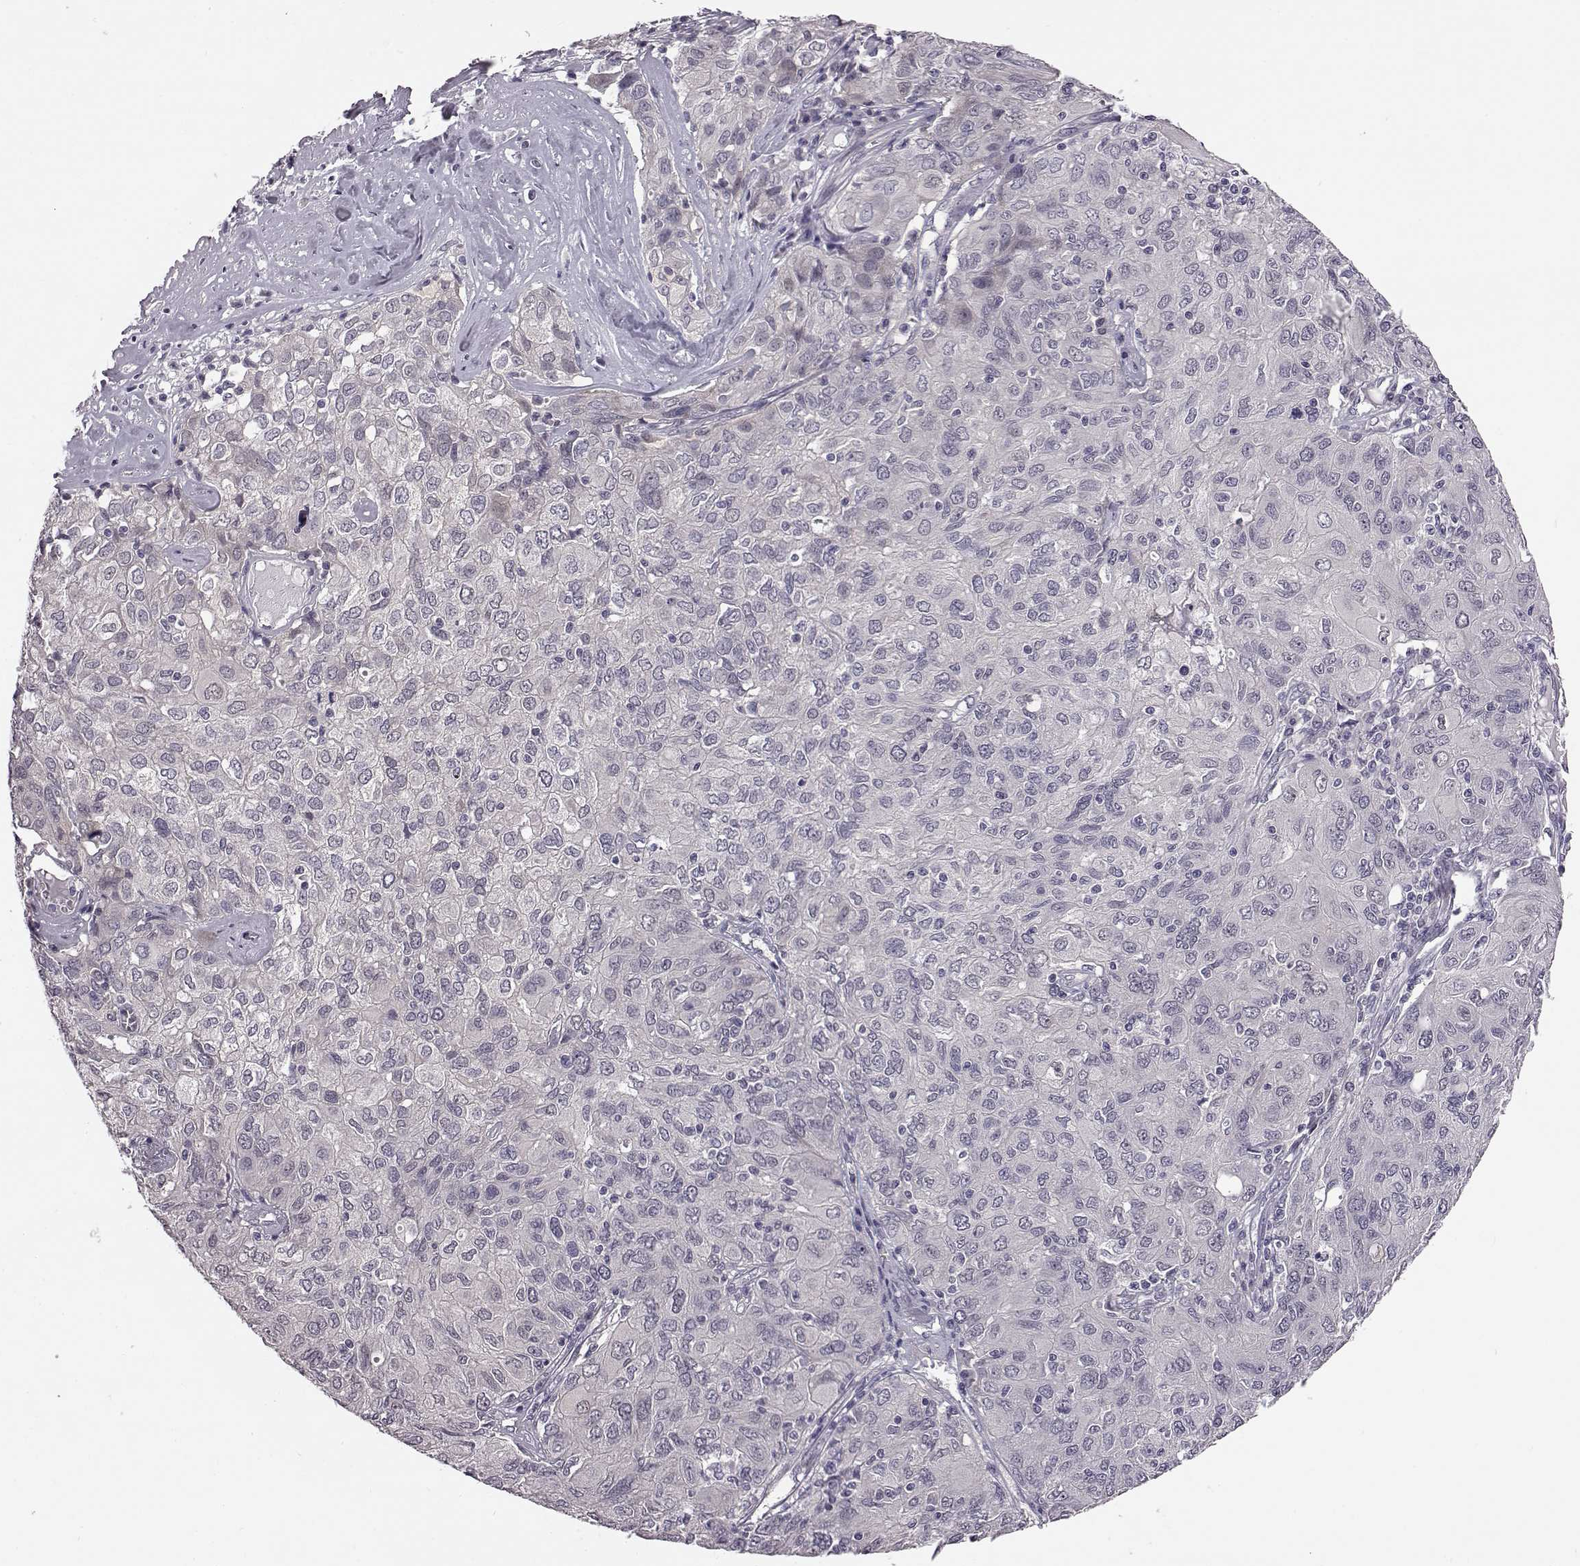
{"staining": {"intensity": "negative", "quantity": "none", "location": "none"}, "tissue": "ovarian cancer", "cell_type": "Tumor cells", "image_type": "cancer", "snomed": [{"axis": "morphology", "description": "Carcinoma, endometroid"}, {"axis": "topography", "description": "Ovary"}], "caption": "A high-resolution micrograph shows immunohistochemistry staining of ovarian cancer (endometroid carcinoma), which shows no significant staining in tumor cells. (DAB immunohistochemistry (IHC) with hematoxylin counter stain).", "gene": "C10orf62", "patient": {"sex": "female", "age": 50}}